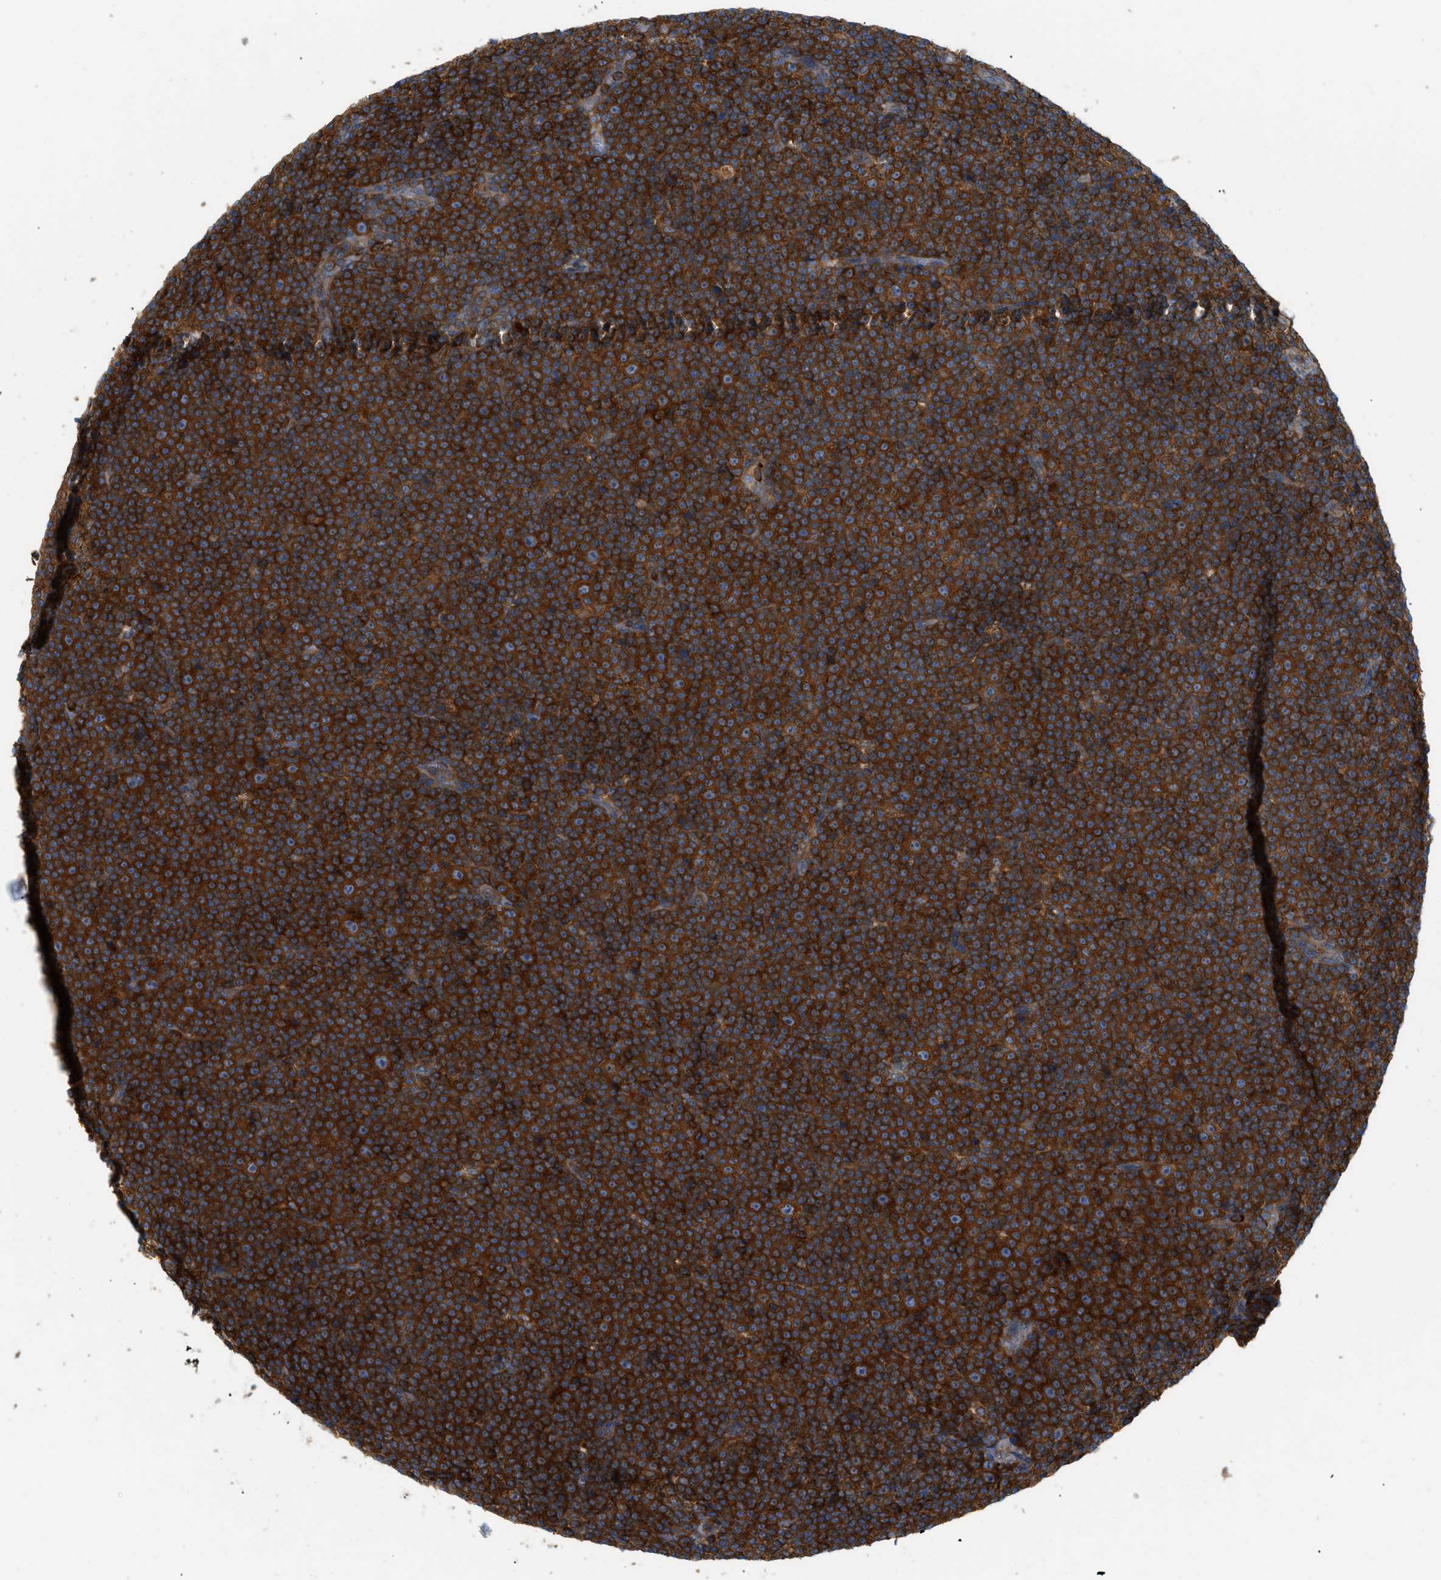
{"staining": {"intensity": "strong", "quantity": ">75%", "location": "cytoplasmic/membranous"}, "tissue": "lymphoma", "cell_type": "Tumor cells", "image_type": "cancer", "snomed": [{"axis": "morphology", "description": "Malignant lymphoma, non-Hodgkin's type, Low grade"}, {"axis": "topography", "description": "Lymph node"}], "caption": "Immunohistochemistry (IHC) of human malignant lymphoma, non-Hodgkin's type (low-grade) demonstrates high levels of strong cytoplasmic/membranous positivity in about >75% of tumor cells.", "gene": "GPAT4", "patient": {"sex": "female", "age": 67}}